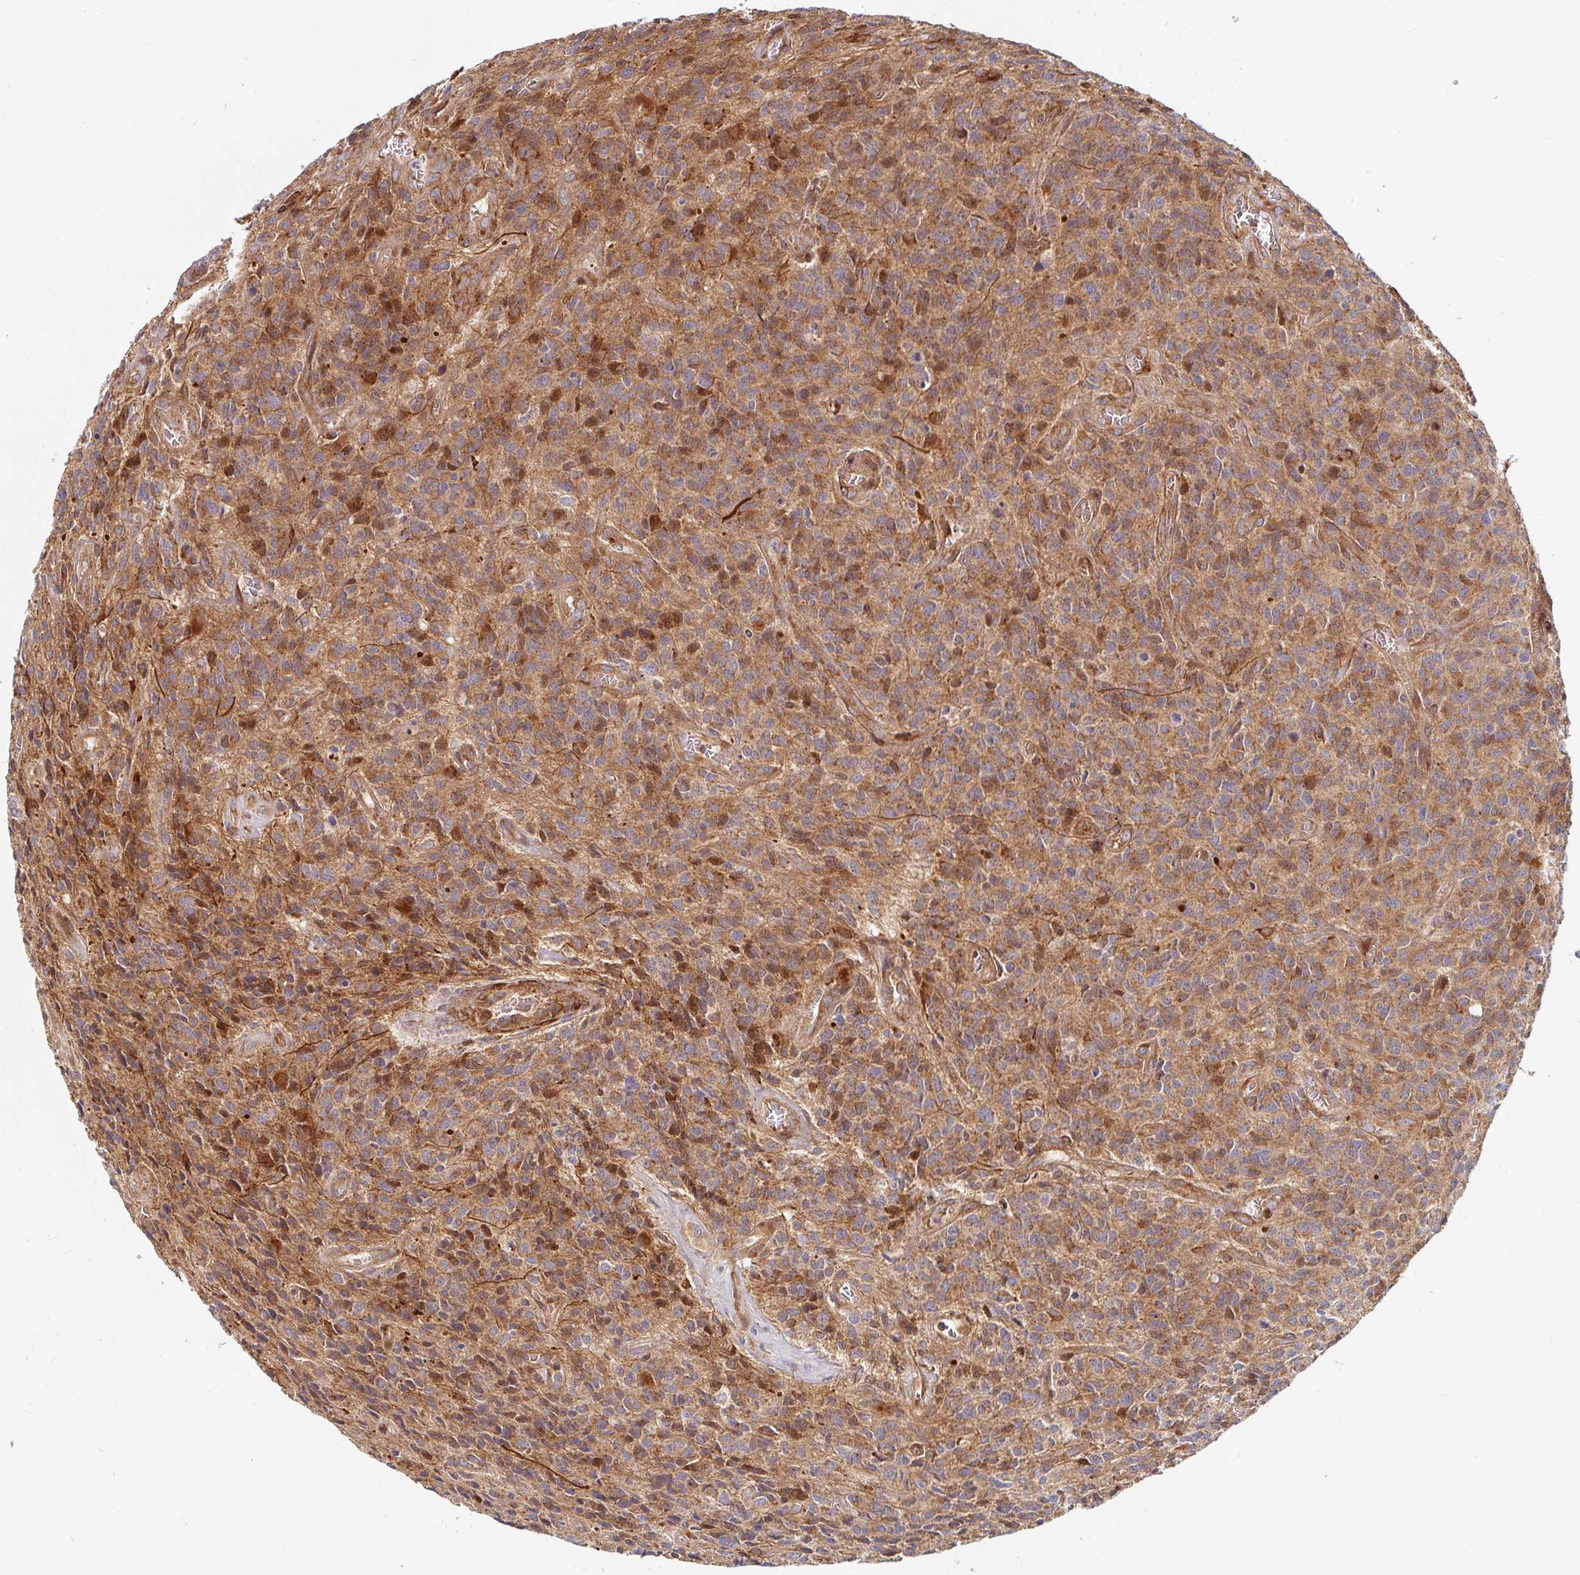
{"staining": {"intensity": "moderate", "quantity": ">75%", "location": "cytoplasmic/membranous"}, "tissue": "glioma", "cell_type": "Tumor cells", "image_type": "cancer", "snomed": [{"axis": "morphology", "description": "Glioma, malignant, High grade"}, {"axis": "topography", "description": "Brain"}], "caption": "DAB immunohistochemical staining of glioma displays moderate cytoplasmic/membranous protein positivity in approximately >75% of tumor cells. (DAB (3,3'-diaminobenzidine) = brown stain, brightfield microscopy at high magnification).", "gene": "BTF3", "patient": {"sex": "male", "age": 76}}